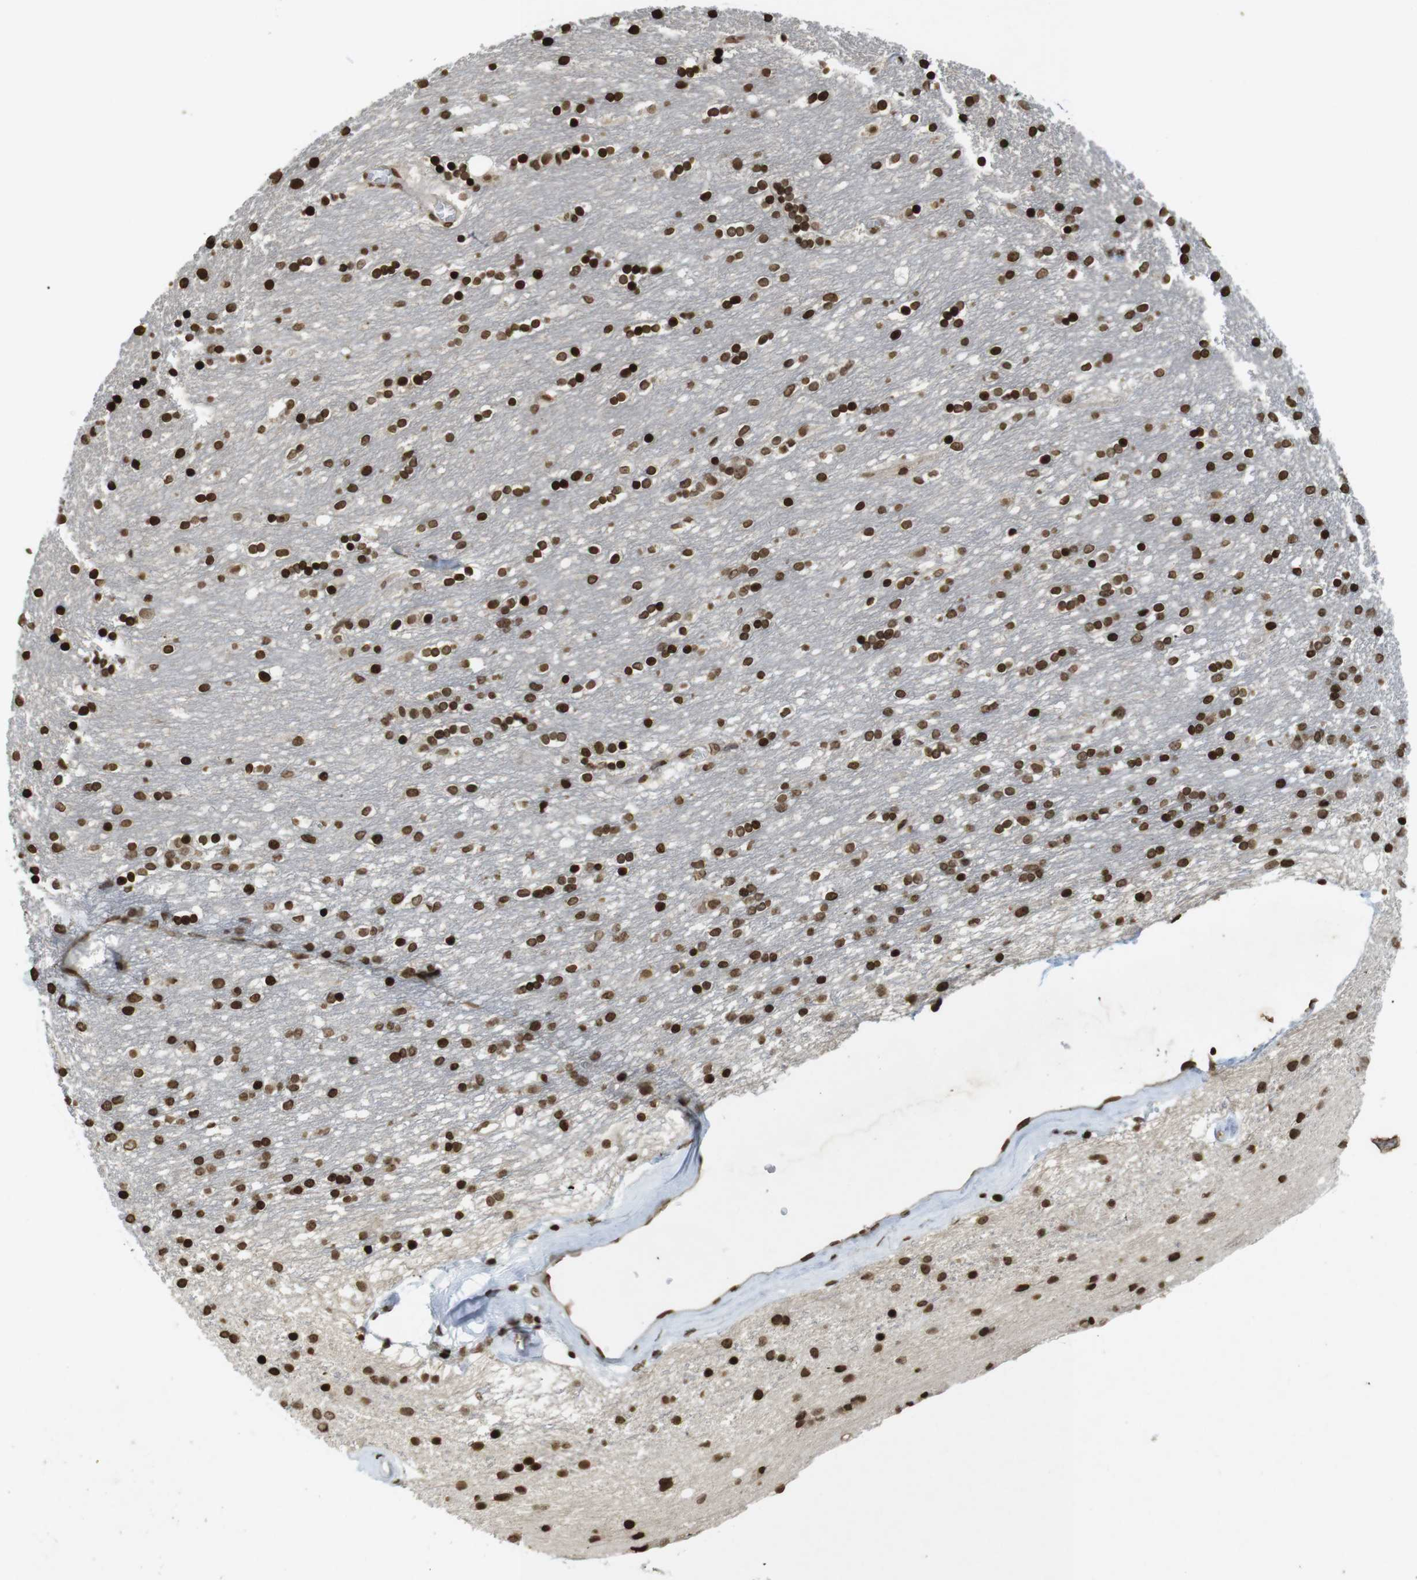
{"staining": {"intensity": "strong", "quantity": ">75%", "location": "nuclear"}, "tissue": "caudate", "cell_type": "Glial cells", "image_type": "normal", "snomed": [{"axis": "morphology", "description": "Normal tissue, NOS"}, {"axis": "topography", "description": "Lateral ventricle wall"}], "caption": "IHC of unremarkable caudate displays high levels of strong nuclear expression in about >75% of glial cells.", "gene": "FOXA3", "patient": {"sex": "female", "age": 54}}